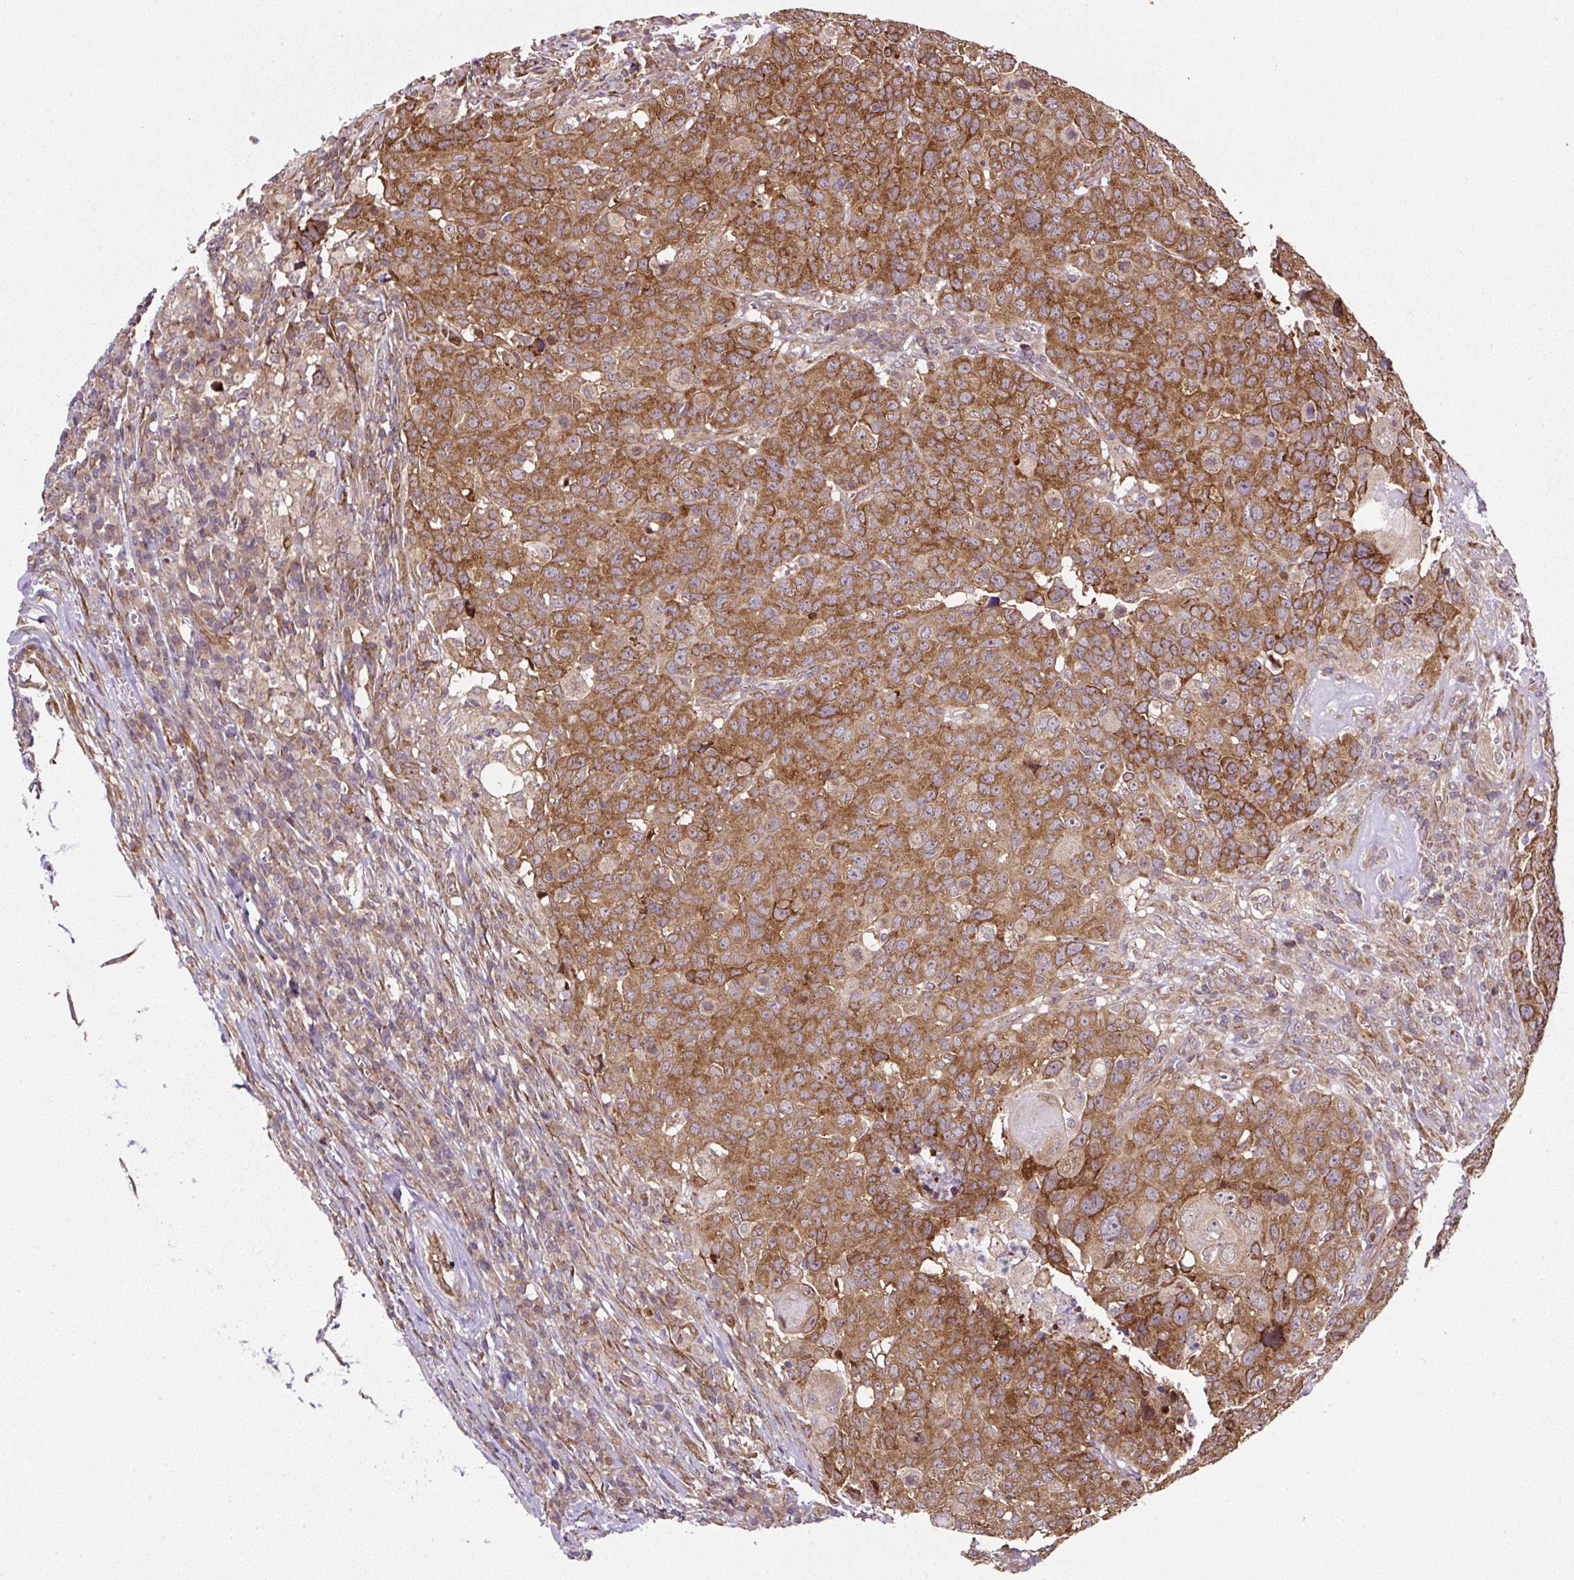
{"staining": {"intensity": "moderate", "quantity": ">75%", "location": "cytoplasmic/membranous"}, "tissue": "head and neck cancer", "cell_type": "Tumor cells", "image_type": "cancer", "snomed": [{"axis": "morphology", "description": "Normal tissue, NOS"}, {"axis": "morphology", "description": "Squamous cell carcinoma, NOS"}, {"axis": "topography", "description": "Skeletal muscle"}, {"axis": "topography", "description": "Vascular tissue"}, {"axis": "topography", "description": "Peripheral nerve tissue"}, {"axis": "topography", "description": "Head-Neck"}], "caption": "The image shows a brown stain indicating the presence of a protein in the cytoplasmic/membranous of tumor cells in head and neck cancer.", "gene": "KDM4E", "patient": {"sex": "male", "age": 66}}